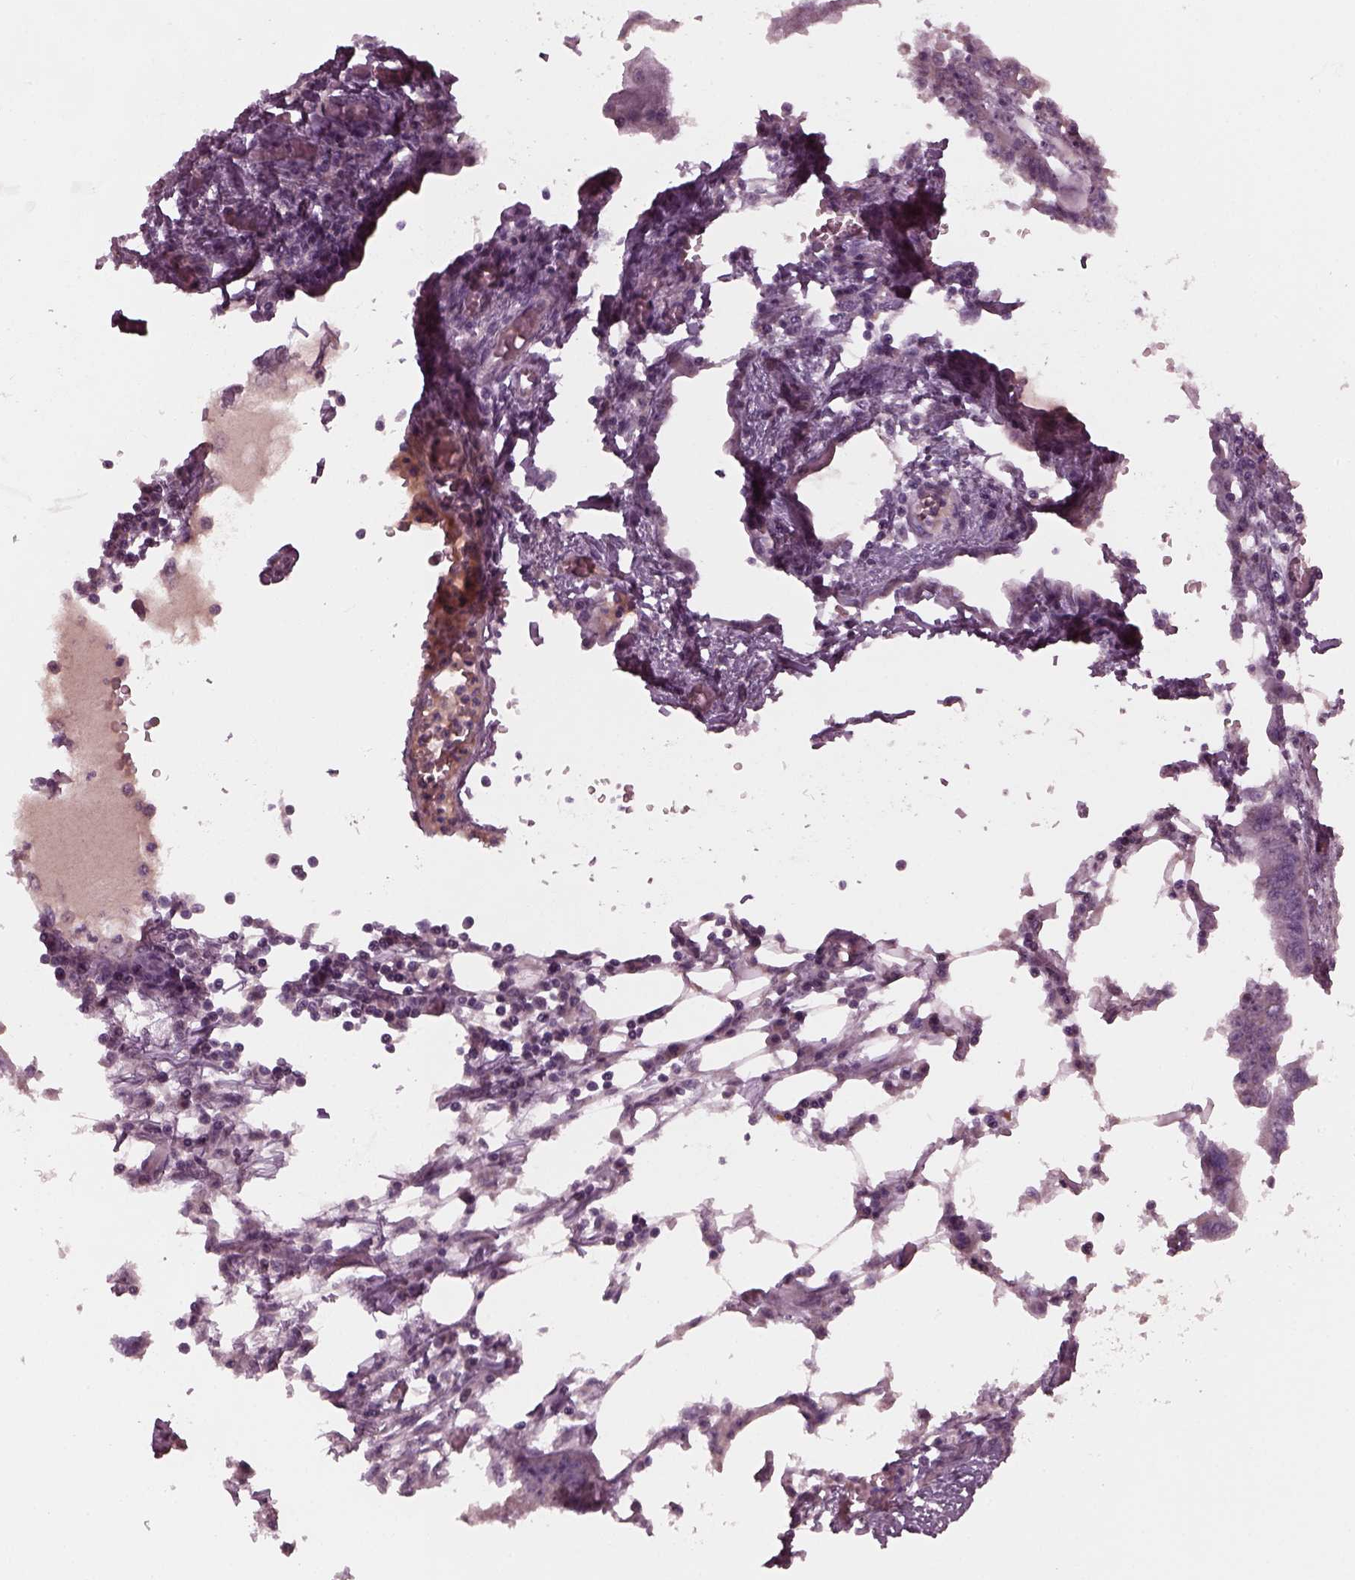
{"staining": {"intensity": "negative", "quantity": "none", "location": "none"}, "tissue": "endometrial cancer", "cell_type": "Tumor cells", "image_type": "cancer", "snomed": [{"axis": "morphology", "description": "Adenocarcinoma, NOS"}, {"axis": "morphology", "description": "Adenocarcinoma, metastatic, NOS"}, {"axis": "topography", "description": "Adipose tissue"}, {"axis": "topography", "description": "Endometrium"}], "caption": "Immunohistochemistry (IHC) micrograph of endometrial adenocarcinoma stained for a protein (brown), which displays no expression in tumor cells.", "gene": "PORCN", "patient": {"sex": "female", "age": 67}}